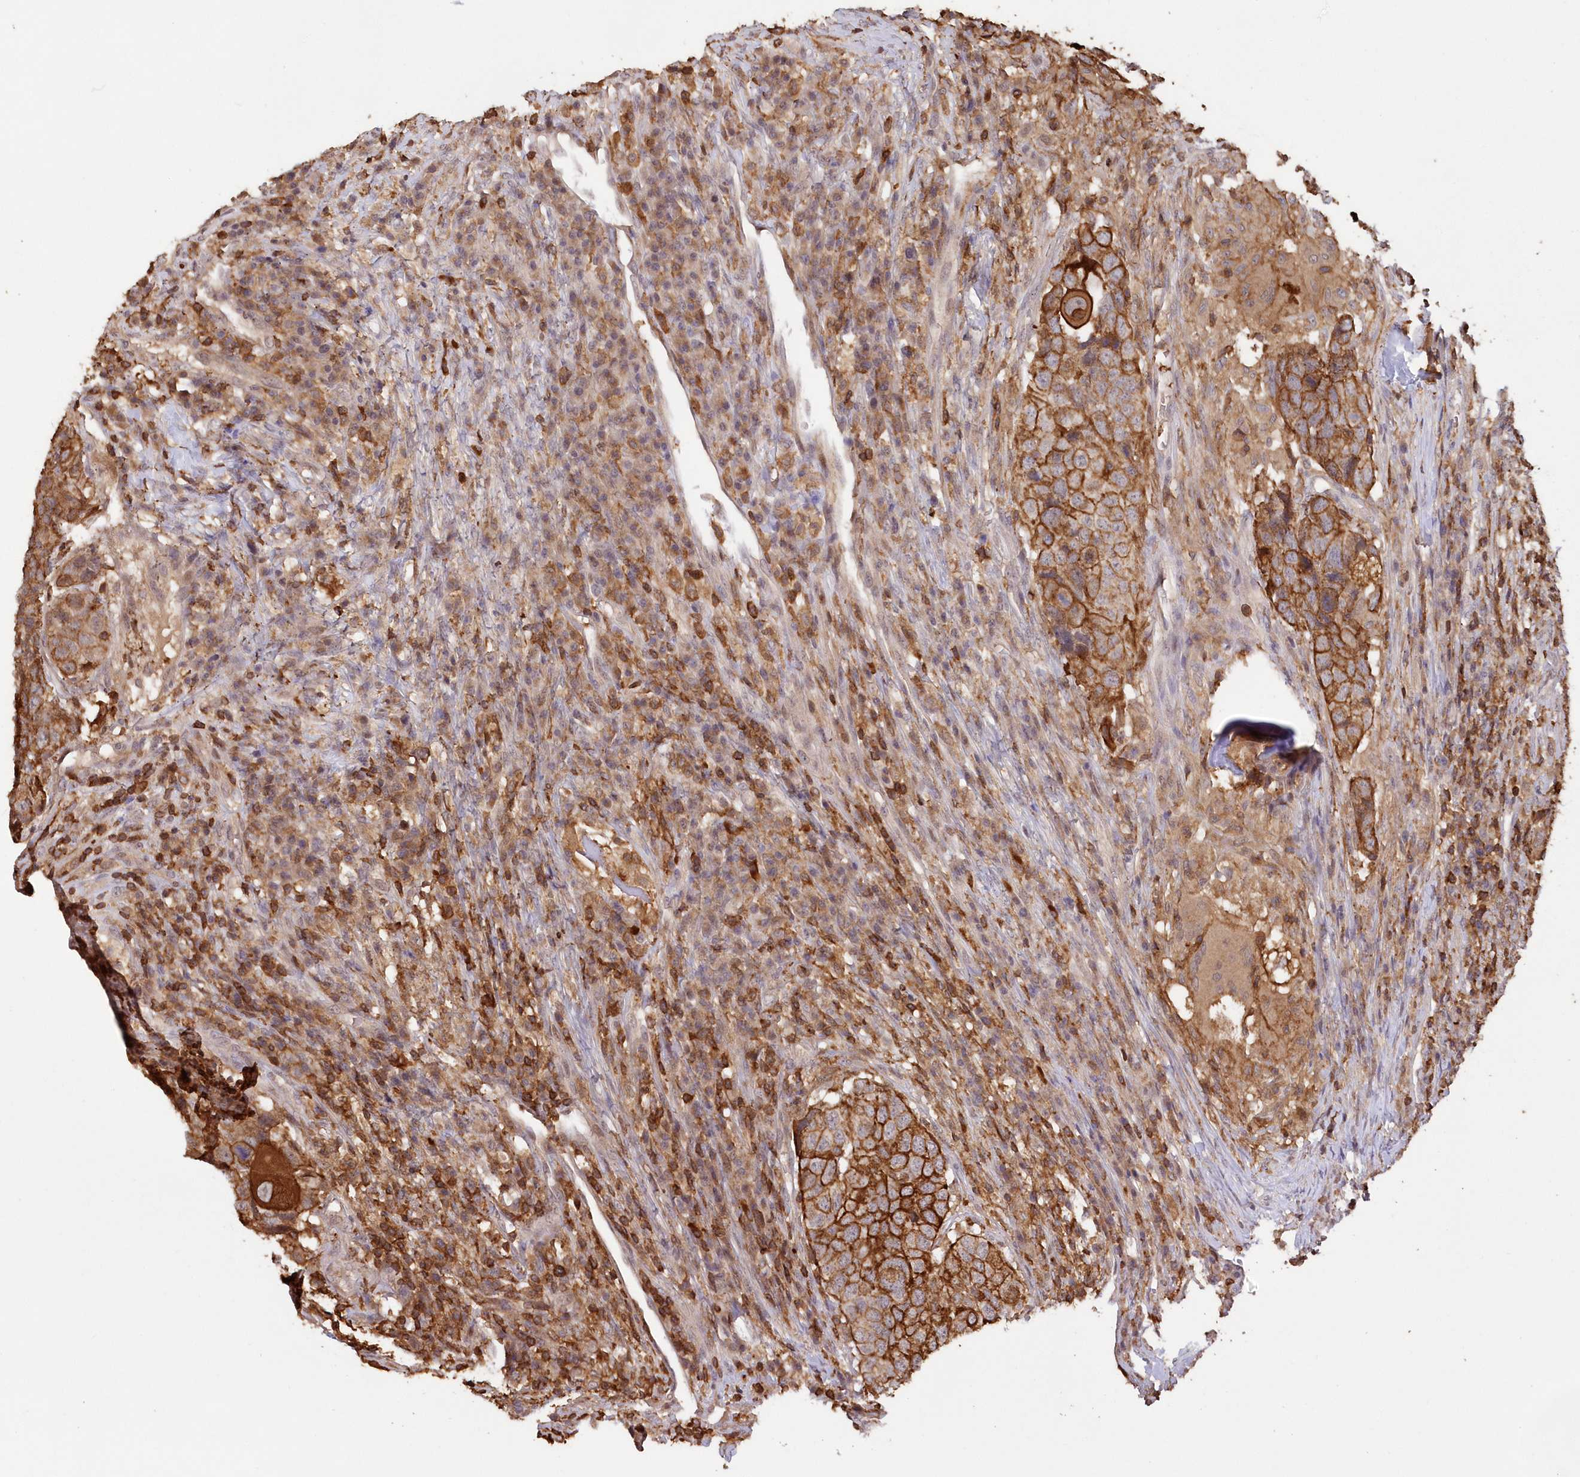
{"staining": {"intensity": "strong", "quantity": ">75%", "location": "cytoplasmic/membranous"}, "tissue": "head and neck cancer", "cell_type": "Tumor cells", "image_type": "cancer", "snomed": [{"axis": "morphology", "description": "Squamous cell carcinoma, NOS"}, {"axis": "topography", "description": "Head-Neck"}], "caption": "Head and neck squamous cell carcinoma stained with a brown dye exhibits strong cytoplasmic/membranous positive expression in about >75% of tumor cells.", "gene": "SNED1", "patient": {"sex": "male", "age": 66}}